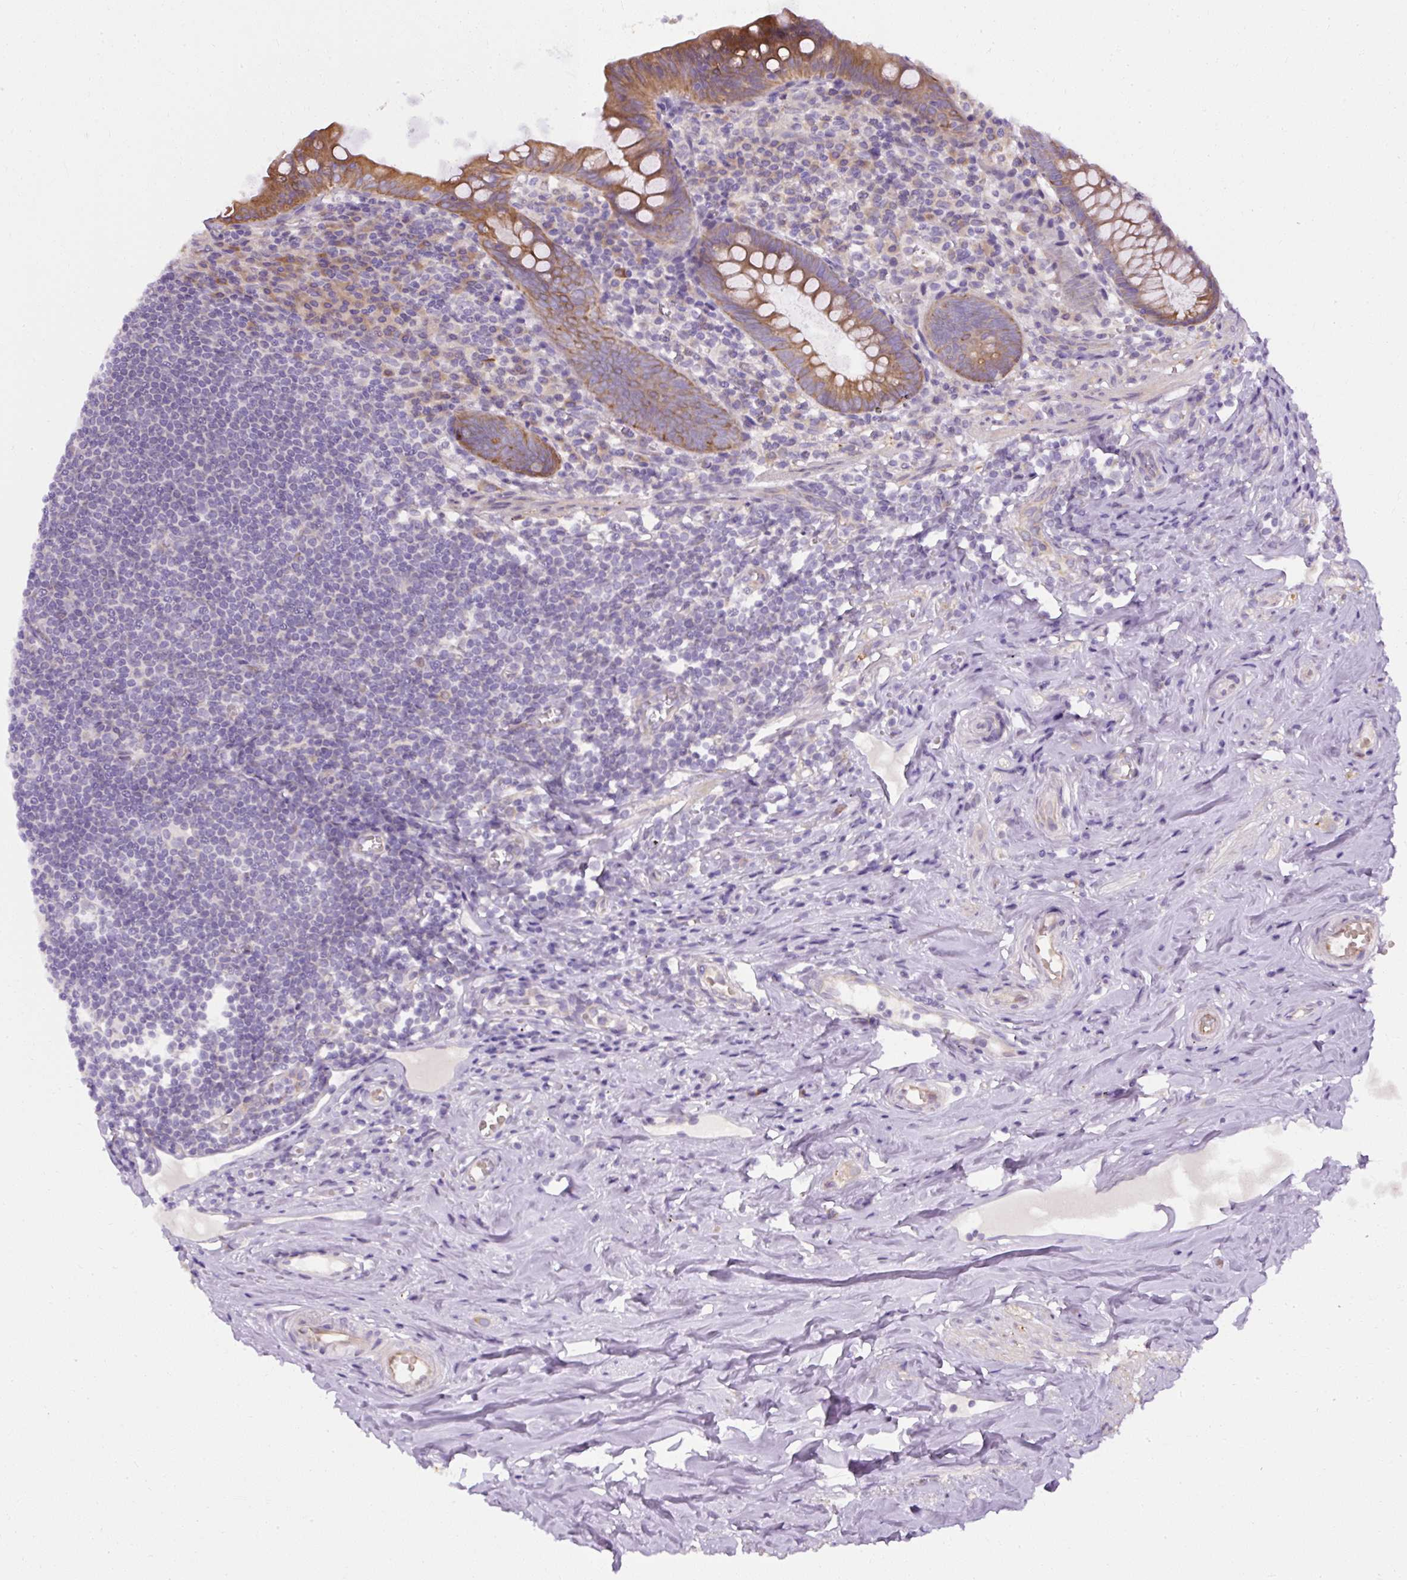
{"staining": {"intensity": "moderate", "quantity": ">75%", "location": "cytoplasmic/membranous"}, "tissue": "appendix", "cell_type": "Glandular cells", "image_type": "normal", "snomed": [{"axis": "morphology", "description": "Normal tissue, NOS"}, {"axis": "topography", "description": "Appendix"}], "caption": "This micrograph demonstrates immunohistochemistry (IHC) staining of unremarkable appendix, with medium moderate cytoplasmic/membranous positivity in approximately >75% of glandular cells.", "gene": "FAM149A", "patient": {"sex": "female", "age": 51}}